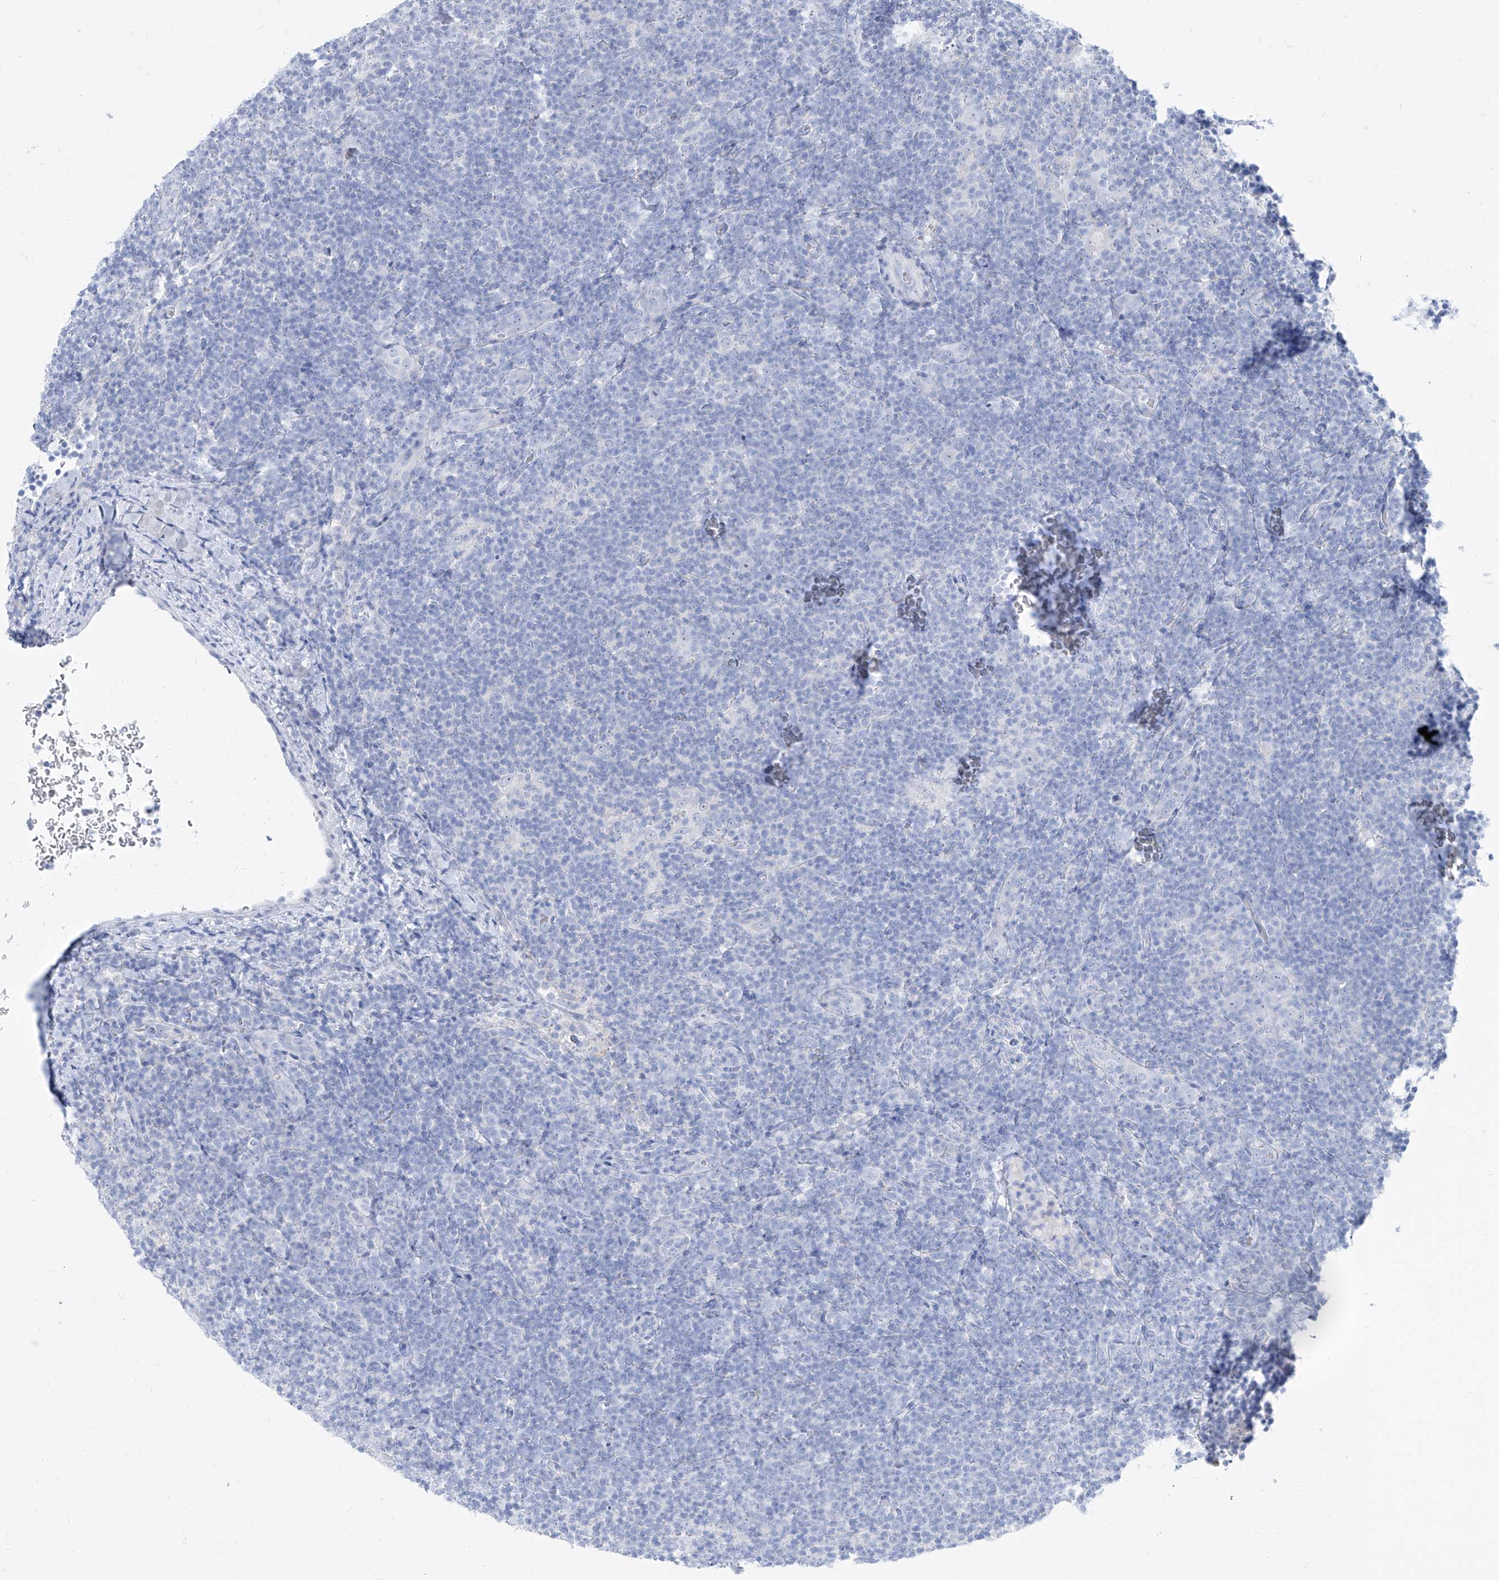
{"staining": {"intensity": "negative", "quantity": "none", "location": "none"}, "tissue": "lymphoma", "cell_type": "Tumor cells", "image_type": "cancer", "snomed": [{"axis": "morphology", "description": "Hodgkin's disease, NOS"}, {"axis": "topography", "description": "Lymph node"}], "caption": "Immunohistochemical staining of human lymphoma demonstrates no significant positivity in tumor cells.", "gene": "TXLNB", "patient": {"sex": "female", "age": 57}}